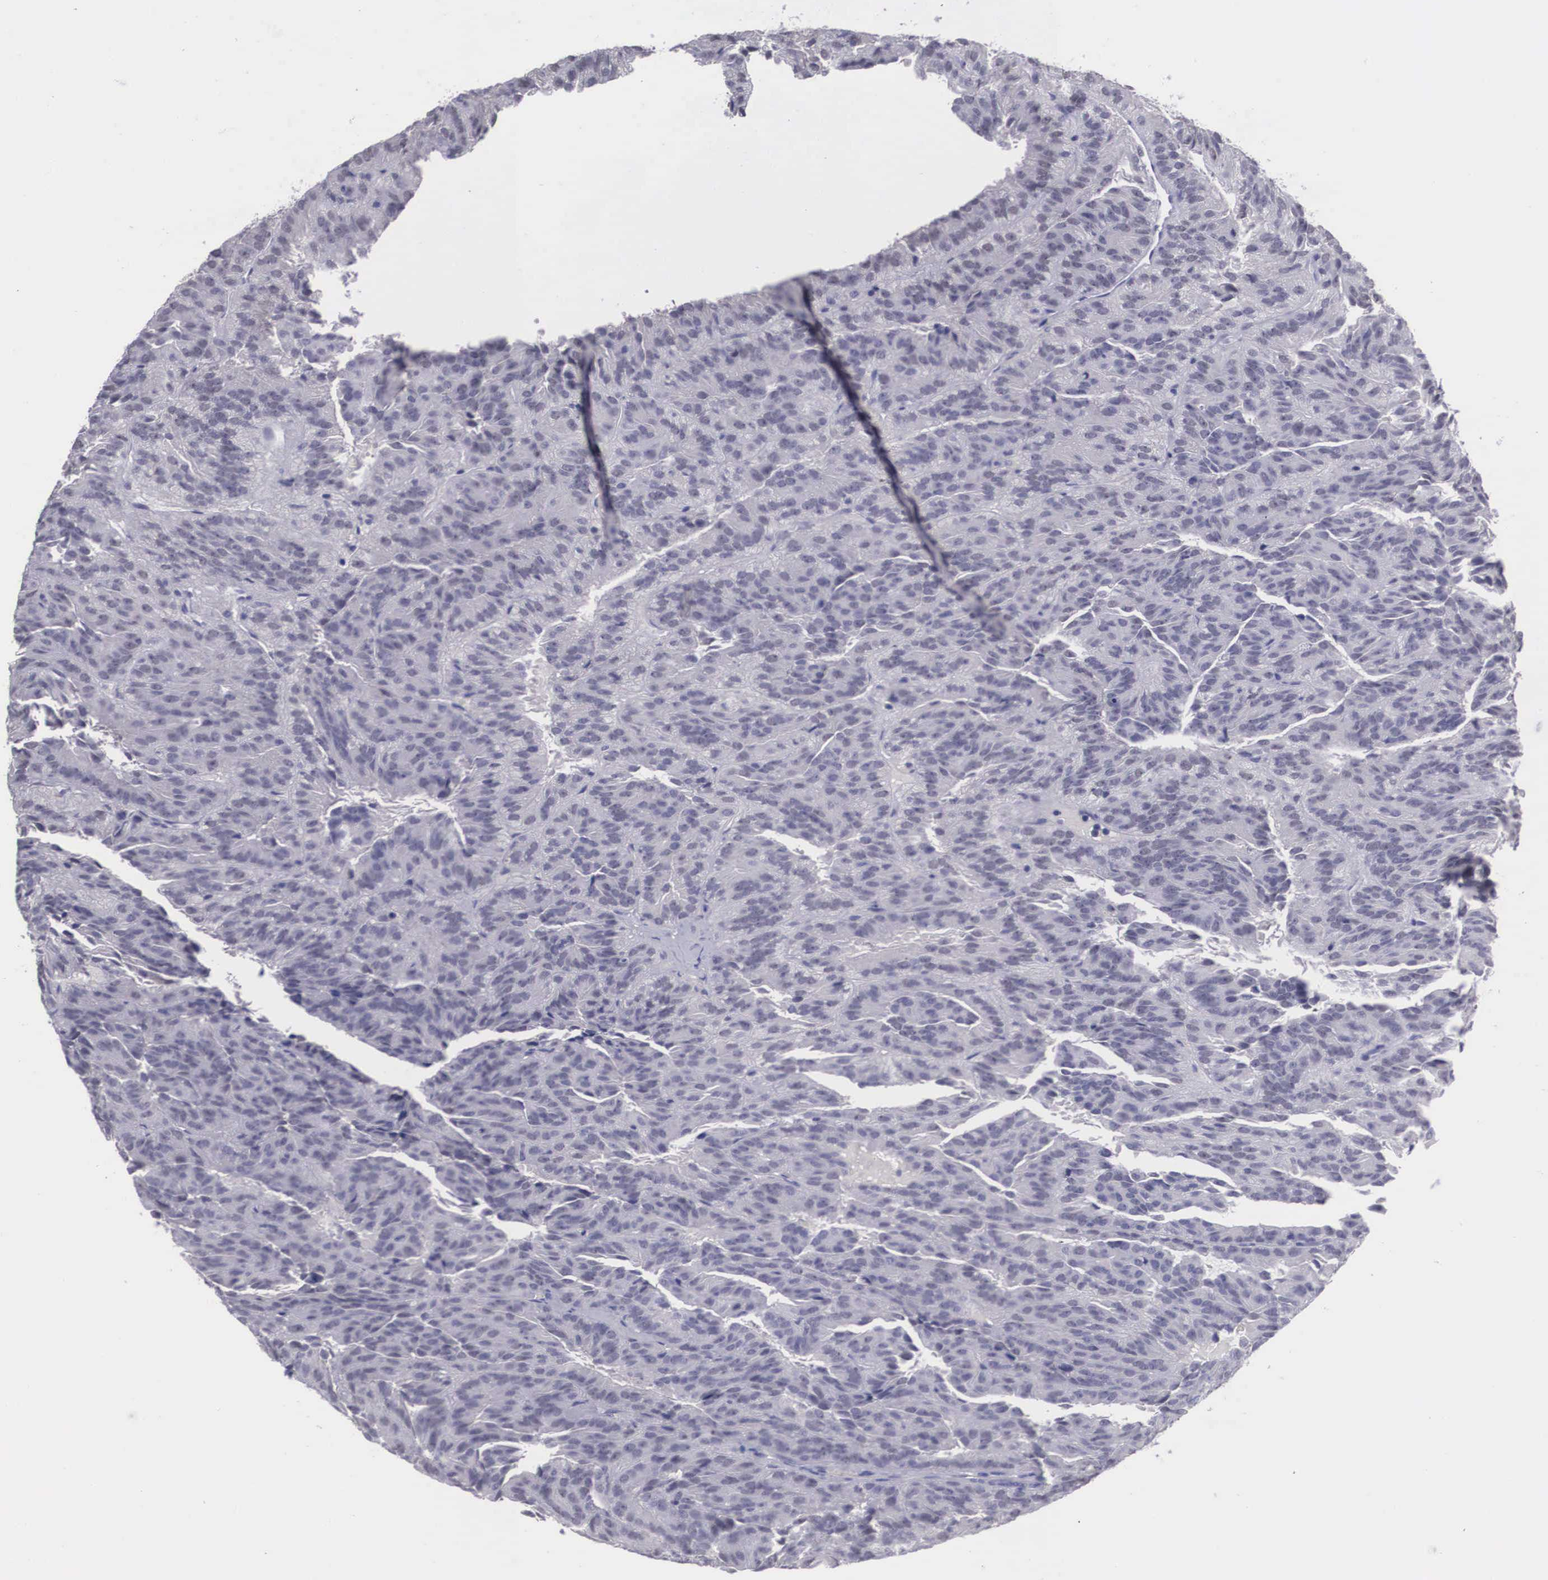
{"staining": {"intensity": "negative", "quantity": "none", "location": "none"}, "tissue": "renal cancer", "cell_type": "Tumor cells", "image_type": "cancer", "snomed": [{"axis": "morphology", "description": "Adenocarcinoma, NOS"}, {"axis": "topography", "description": "Kidney"}], "caption": "Tumor cells are negative for protein expression in human renal adenocarcinoma.", "gene": "ZNF275", "patient": {"sex": "male", "age": 46}}